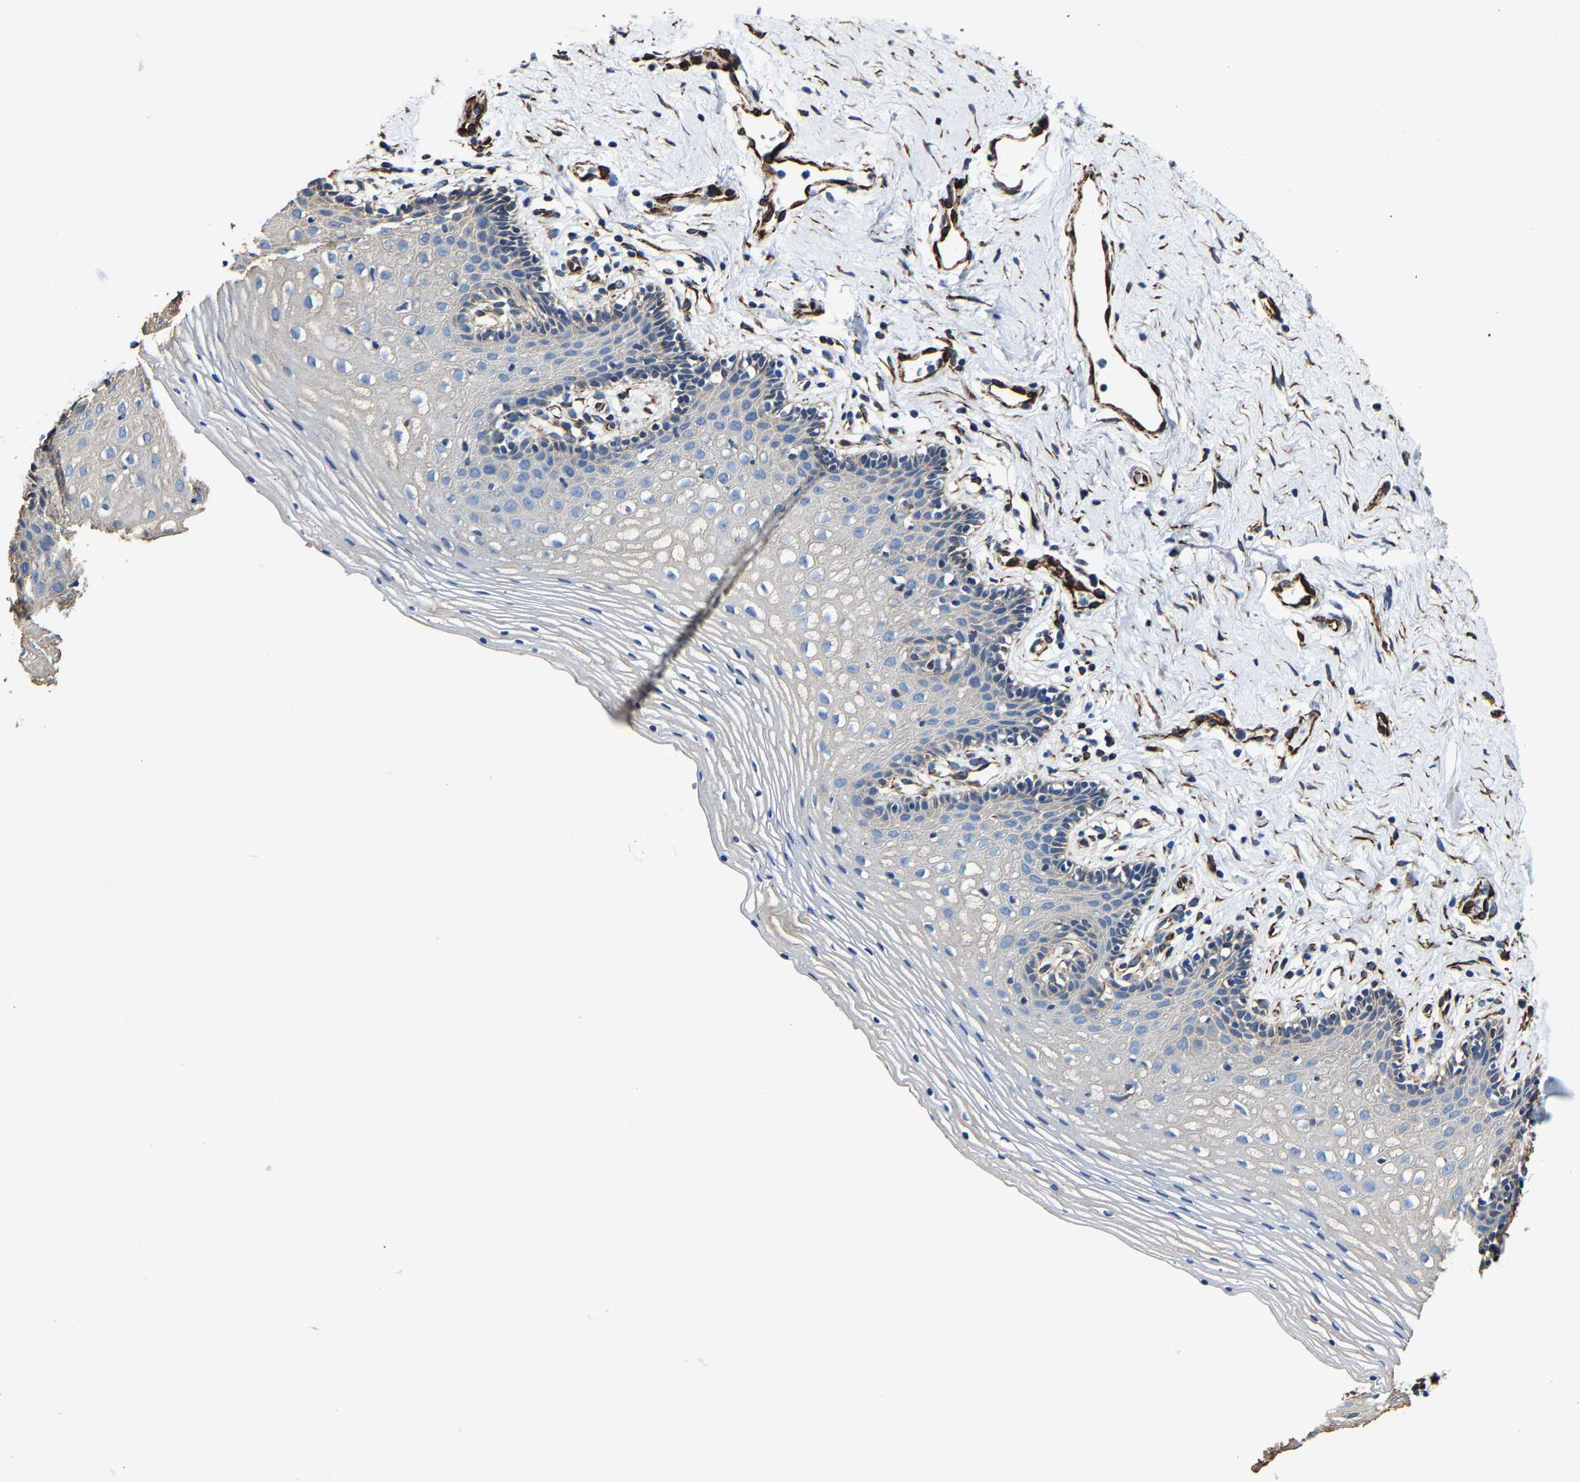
{"staining": {"intensity": "negative", "quantity": "none", "location": "none"}, "tissue": "vagina", "cell_type": "Squamous epithelial cells", "image_type": "normal", "snomed": [{"axis": "morphology", "description": "Normal tissue, NOS"}, {"axis": "topography", "description": "Vagina"}], "caption": "A high-resolution photomicrograph shows immunohistochemistry staining of normal vagina, which reveals no significant staining in squamous epithelial cells. (DAB (3,3'-diaminobenzidine) IHC visualized using brightfield microscopy, high magnification).", "gene": "MMEL1", "patient": {"sex": "female", "age": 32}}